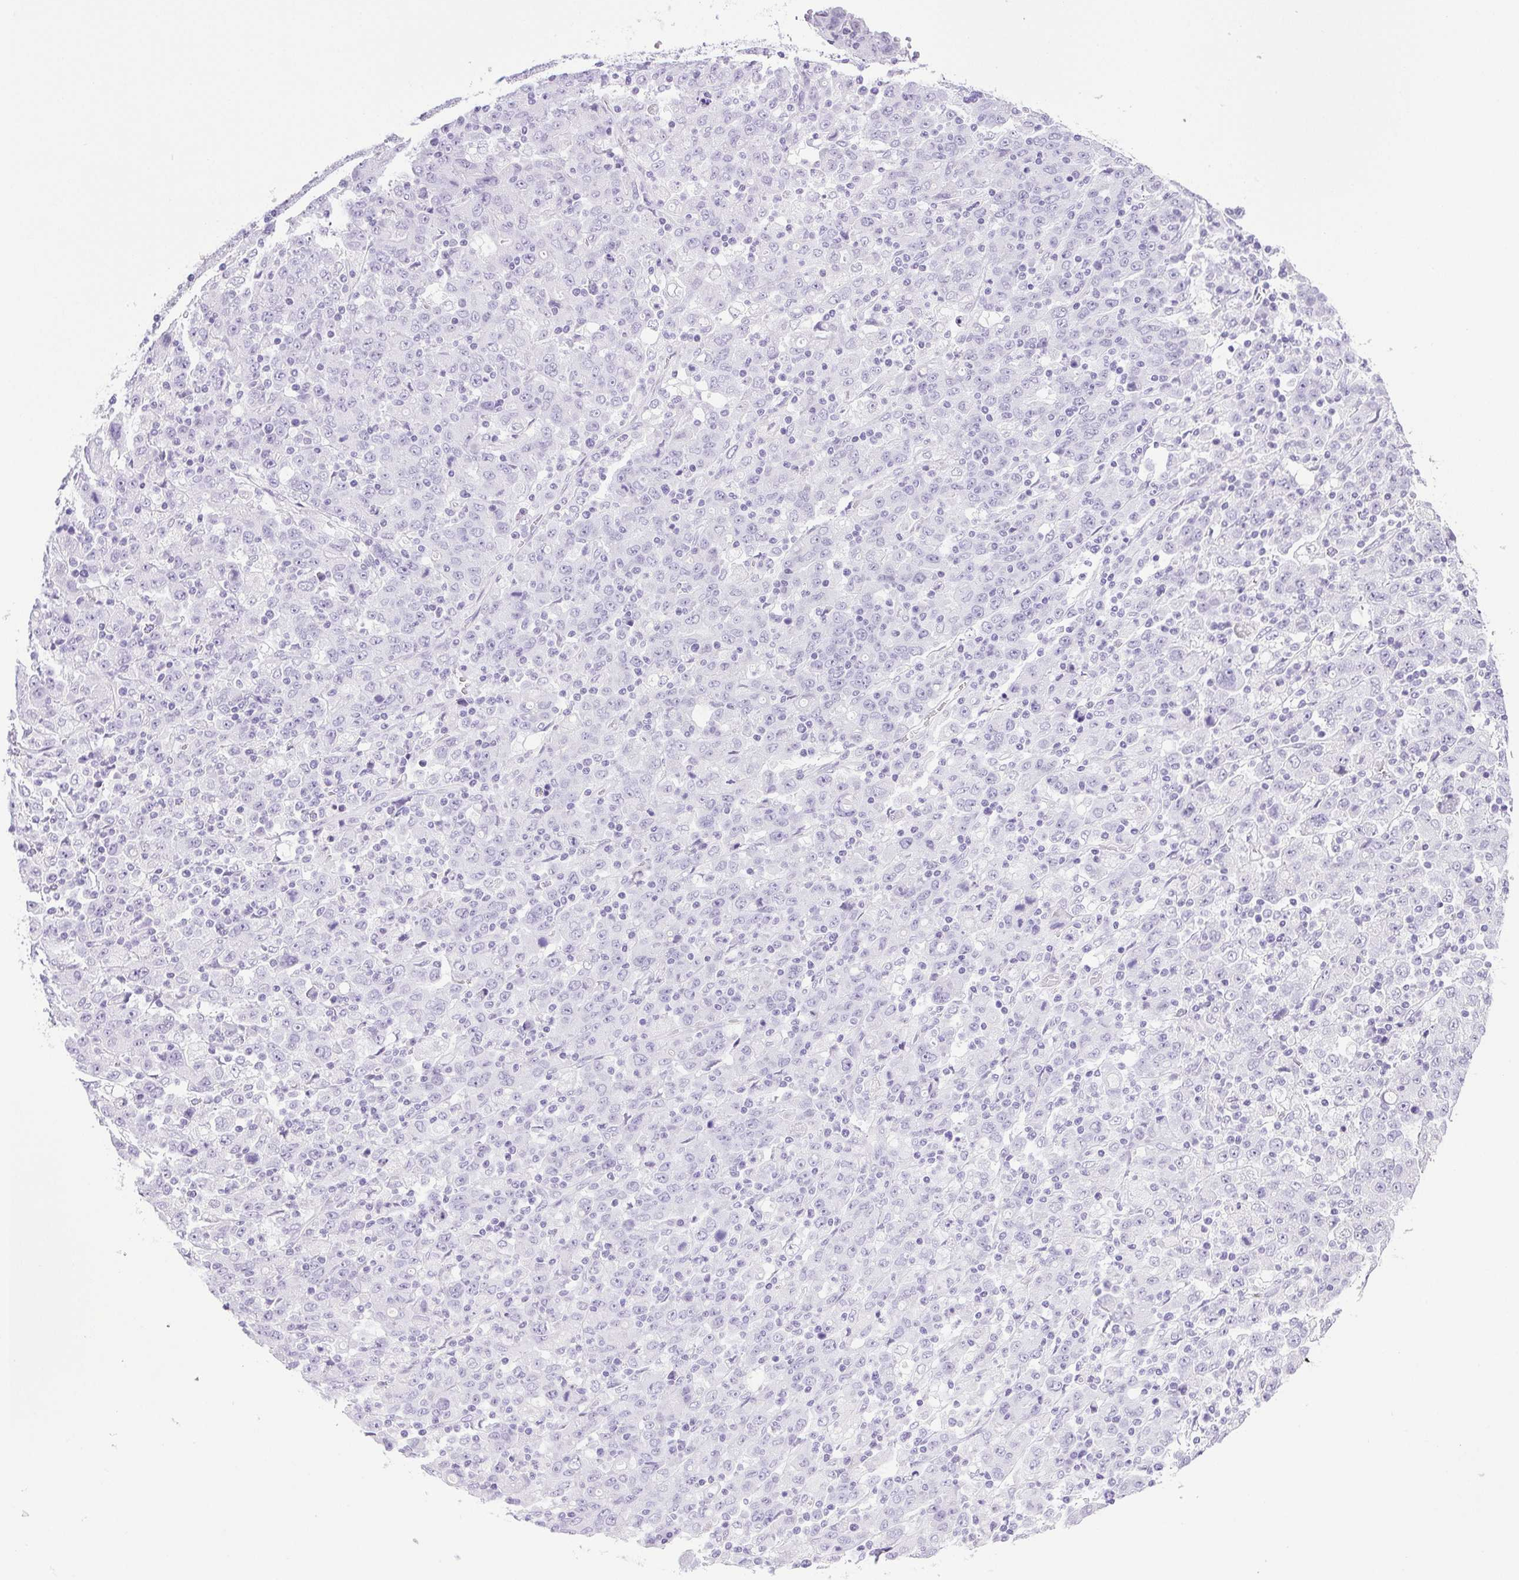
{"staining": {"intensity": "negative", "quantity": "none", "location": "none"}, "tissue": "stomach cancer", "cell_type": "Tumor cells", "image_type": "cancer", "snomed": [{"axis": "morphology", "description": "Adenocarcinoma, NOS"}, {"axis": "topography", "description": "Stomach, upper"}], "caption": "The immunohistochemistry (IHC) micrograph has no significant staining in tumor cells of stomach cancer (adenocarcinoma) tissue. (DAB immunohistochemistry visualized using brightfield microscopy, high magnification).", "gene": "HLA-G", "patient": {"sex": "male", "age": 69}}